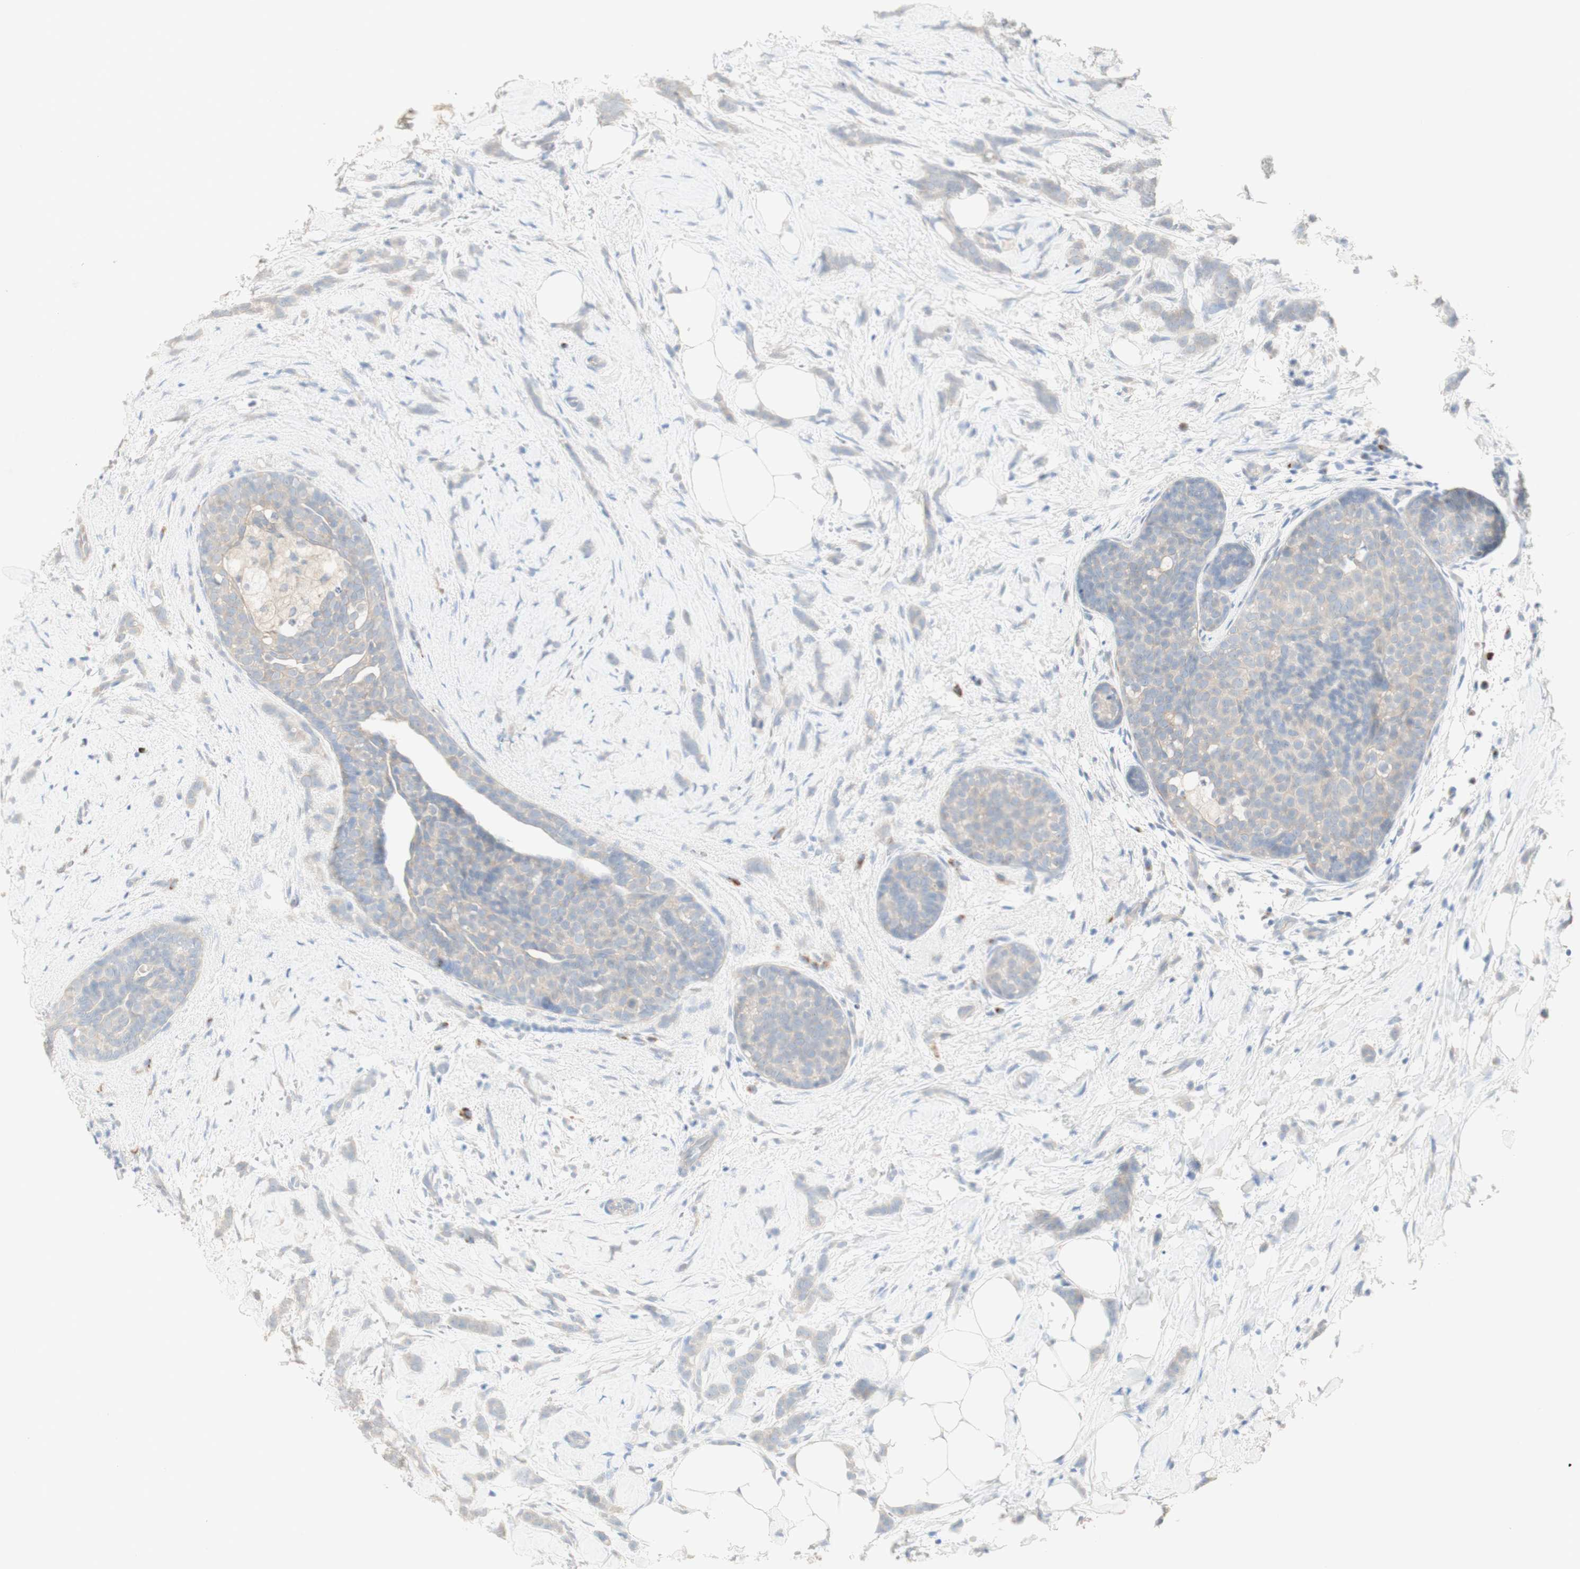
{"staining": {"intensity": "weak", "quantity": ">75%", "location": "cytoplasmic/membranous"}, "tissue": "breast cancer", "cell_type": "Tumor cells", "image_type": "cancer", "snomed": [{"axis": "morphology", "description": "Lobular carcinoma, in situ"}, {"axis": "morphology", "description": "Lobular carcinoma"}, {"axis": "topography", "description": "Breast"}], "caption": "High-magnification brightfield microscopy of lobular carcinoma in situ (breast) stained with DAB (brown) and counterstained with hematoxylin (blue). tumor cells exhibit weak cytoplasmic/membranous expression is appreciated in approximately>75% of cells. The staining was performed using DAB (3,3'-diaminobenzidine) to visualize the protein expression in brown, while the nuclei were stained in blue with hematoxylin (Magnification: 20x).", "gene": "MANEA", "patient": {"sex": "female", "age": 41}}